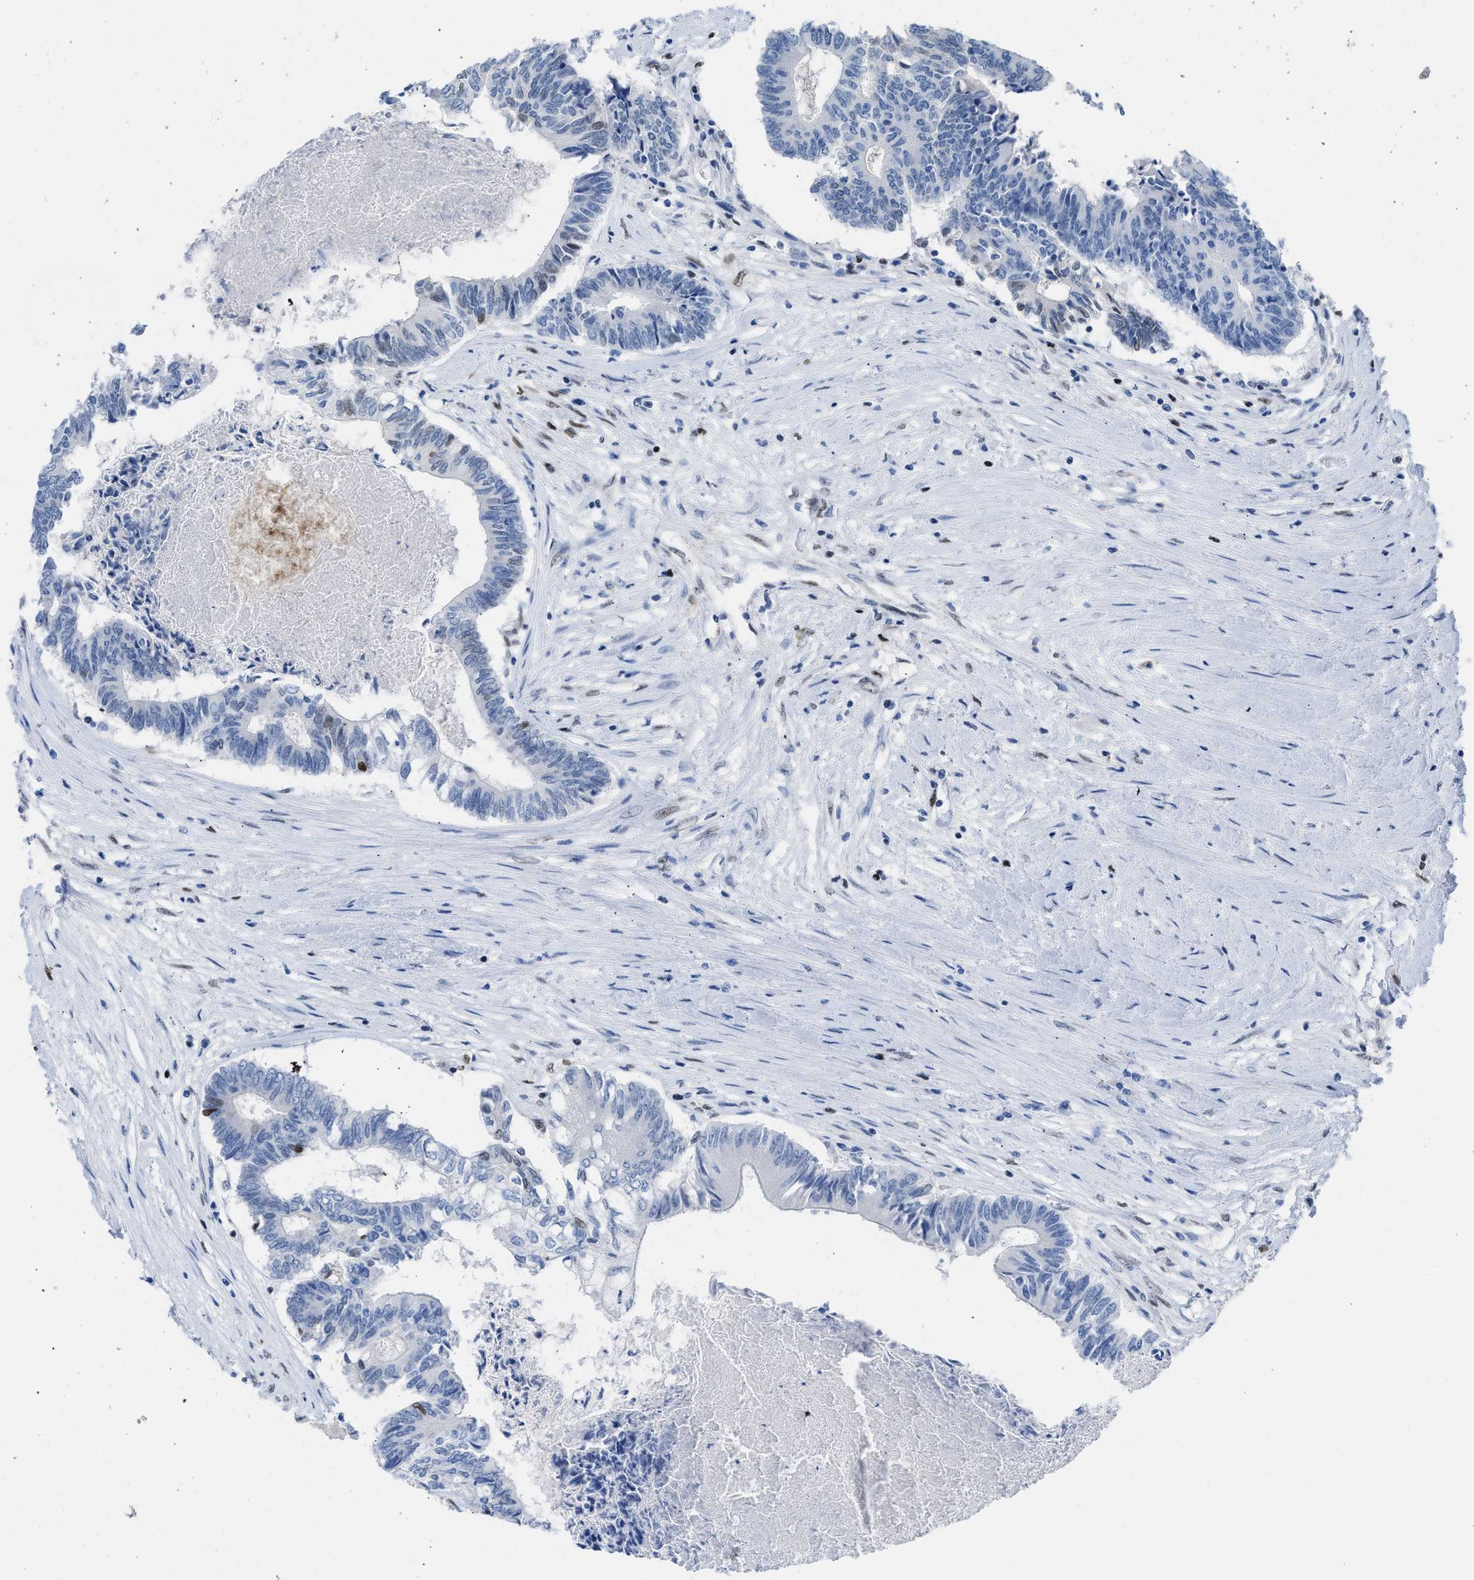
{"staining": {"intensity": "moderate", "quantity": "<25%", "location": "nuclear"}, "tissue": "colorectal cancer", "cell_type": "Tumor cells", "image_type": "cancer", "snomed": [{"axis": "morphology", "description": "Adenocarcinoma, NOS"}, {"axis": "topography", "description": "Rectum"}], "caption": "An image showing moderate nuclear expression in approximately <25% of tumor cells in colorectal adenocarcinoma, as visualized by brown immunohistochemical staining.", "gene": "LEF1", "patient": {"sex": "male", "age": 63}}